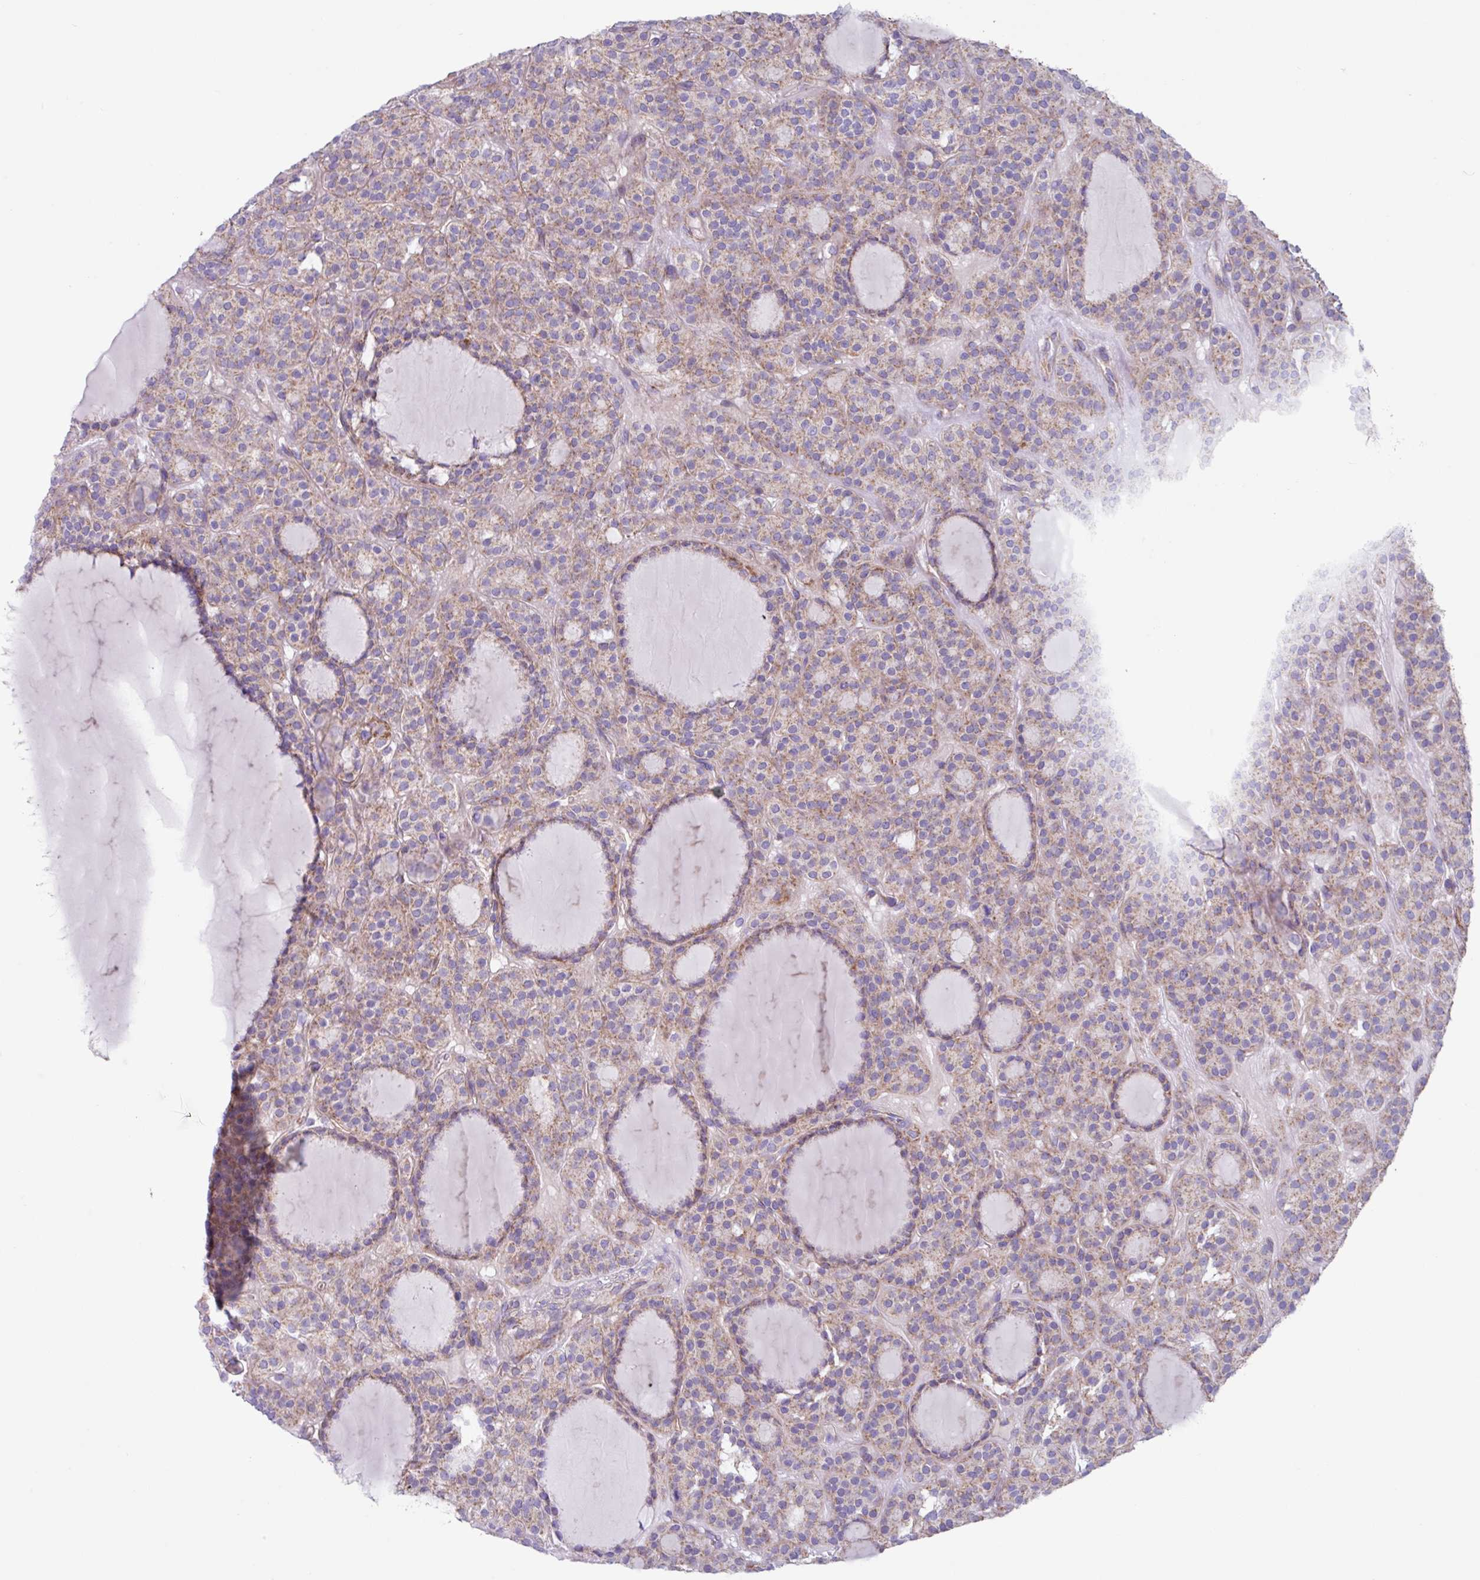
{"staining": {"intensity": "weak", "quantity": "25%-75%", "location": "cytoplasmic/membranous"}, "tissue": "thyroid cancer", "cell_type": "Tumor cells", "image_type": "cancer", "snomed": [{"axis": "morphology", "description": "Follicular adenoma carcinoma, NOS"}, {"axis": "topography", "description": "Thyroid gland"}], "caption": "Protein analysis of thyroid cancer tissue displays weak cytoplasmic/membranous positivity in approximately 25%-75% of tumor cells. The protein is shown in brown color, while the nuclei are stained blue.", "gene": "OTULIN", "patient": {"sex": "female", "age": 63}}